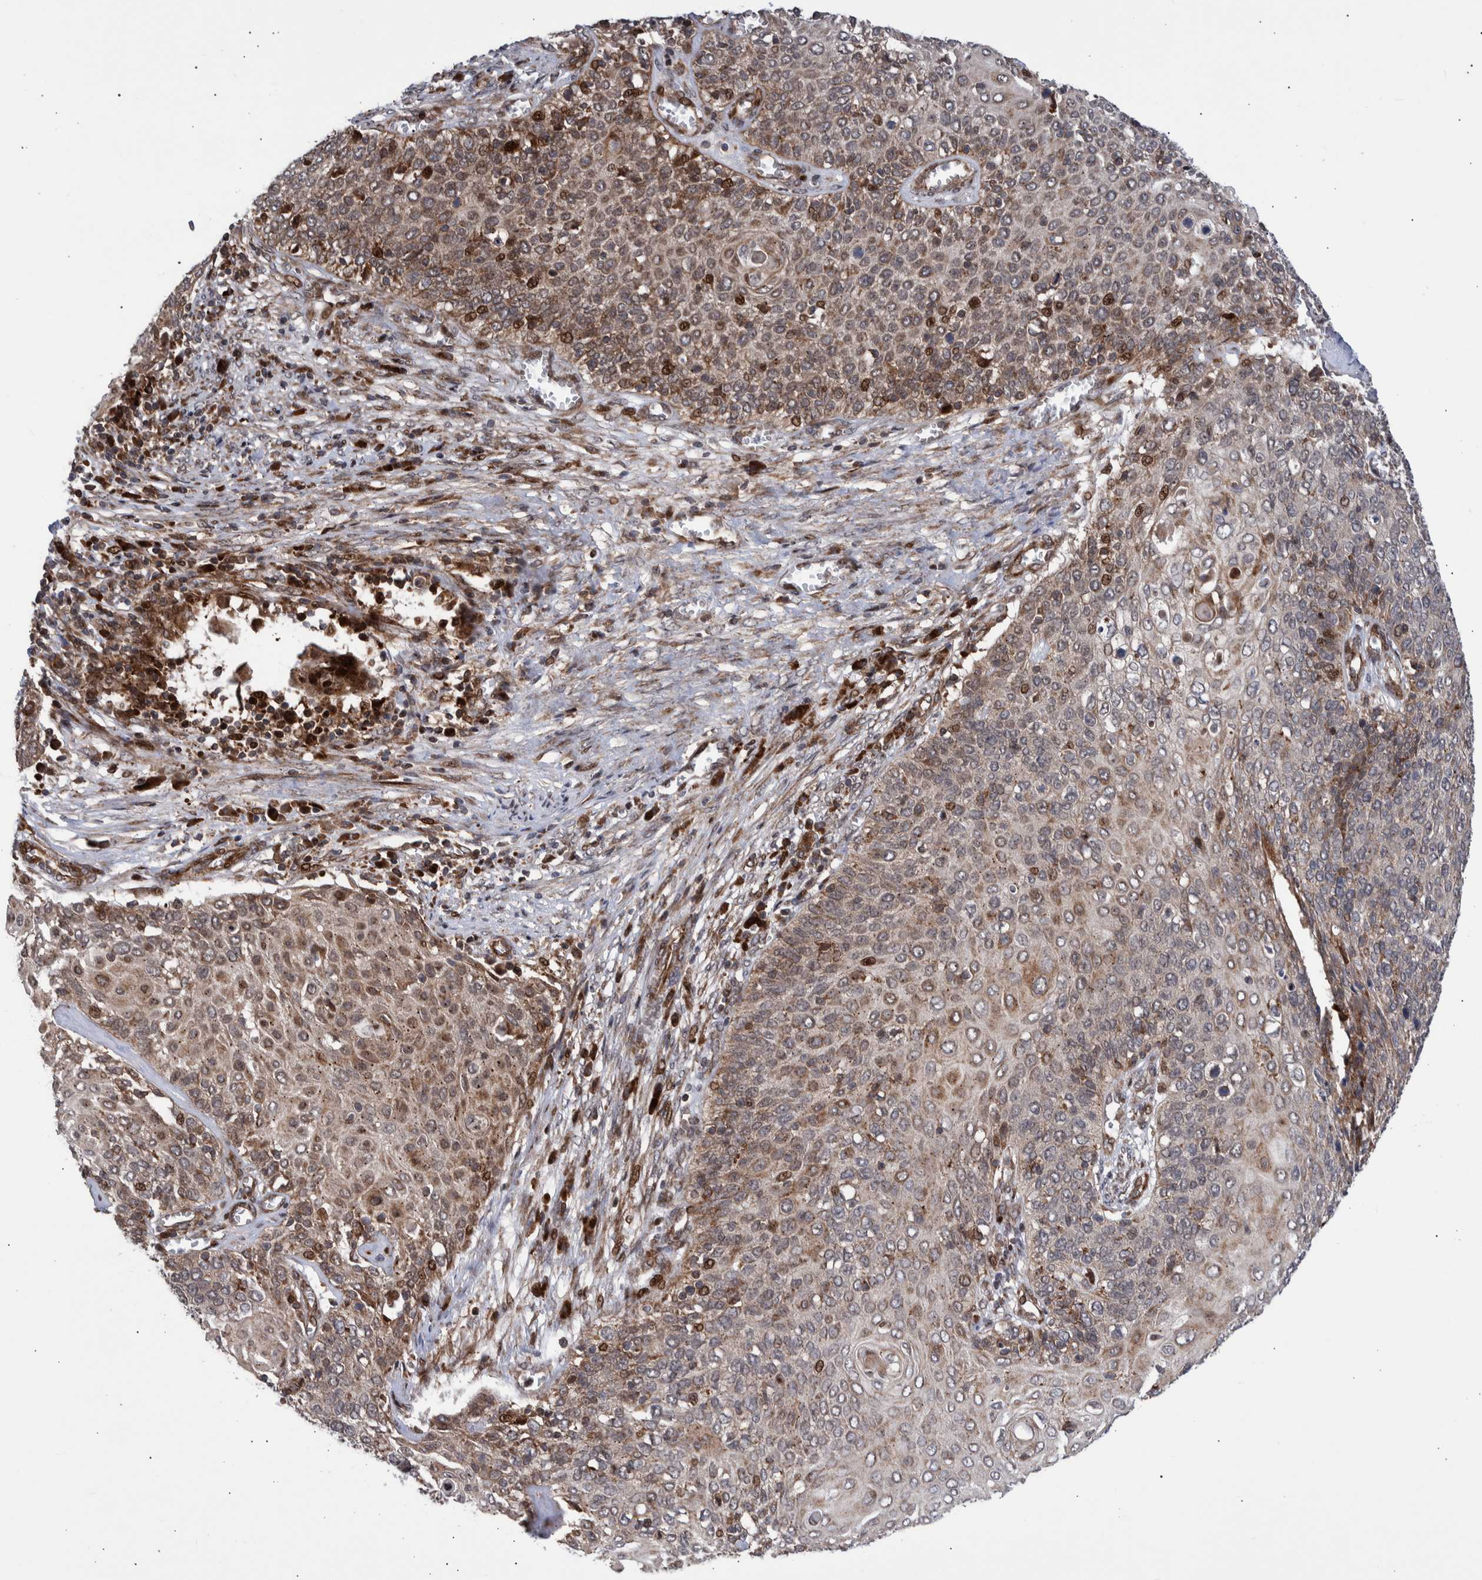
{"staining": {"intensity": "moderate", "quantity": "25%-75%", "location": "cytoplasmic/membranous,nuclear"}, "tissue": "cervical cancer", "cell_type": "Tumor cells", "image_type": "cancer", "snomed": [{"axis": "morphology", "description": "Squamous cell carcinoma, NOS"}, {"axis": "topography", "description": "Cervix"}], "caption": "Cervical cancer (squamous cell carcinoma) tissue shows moderate cytoplasmic/membranous and nuclear positivity in about 25%-75% of tumor cells", "gene": "SHISA6", "patient": {"sex": "female", "age": 39}}